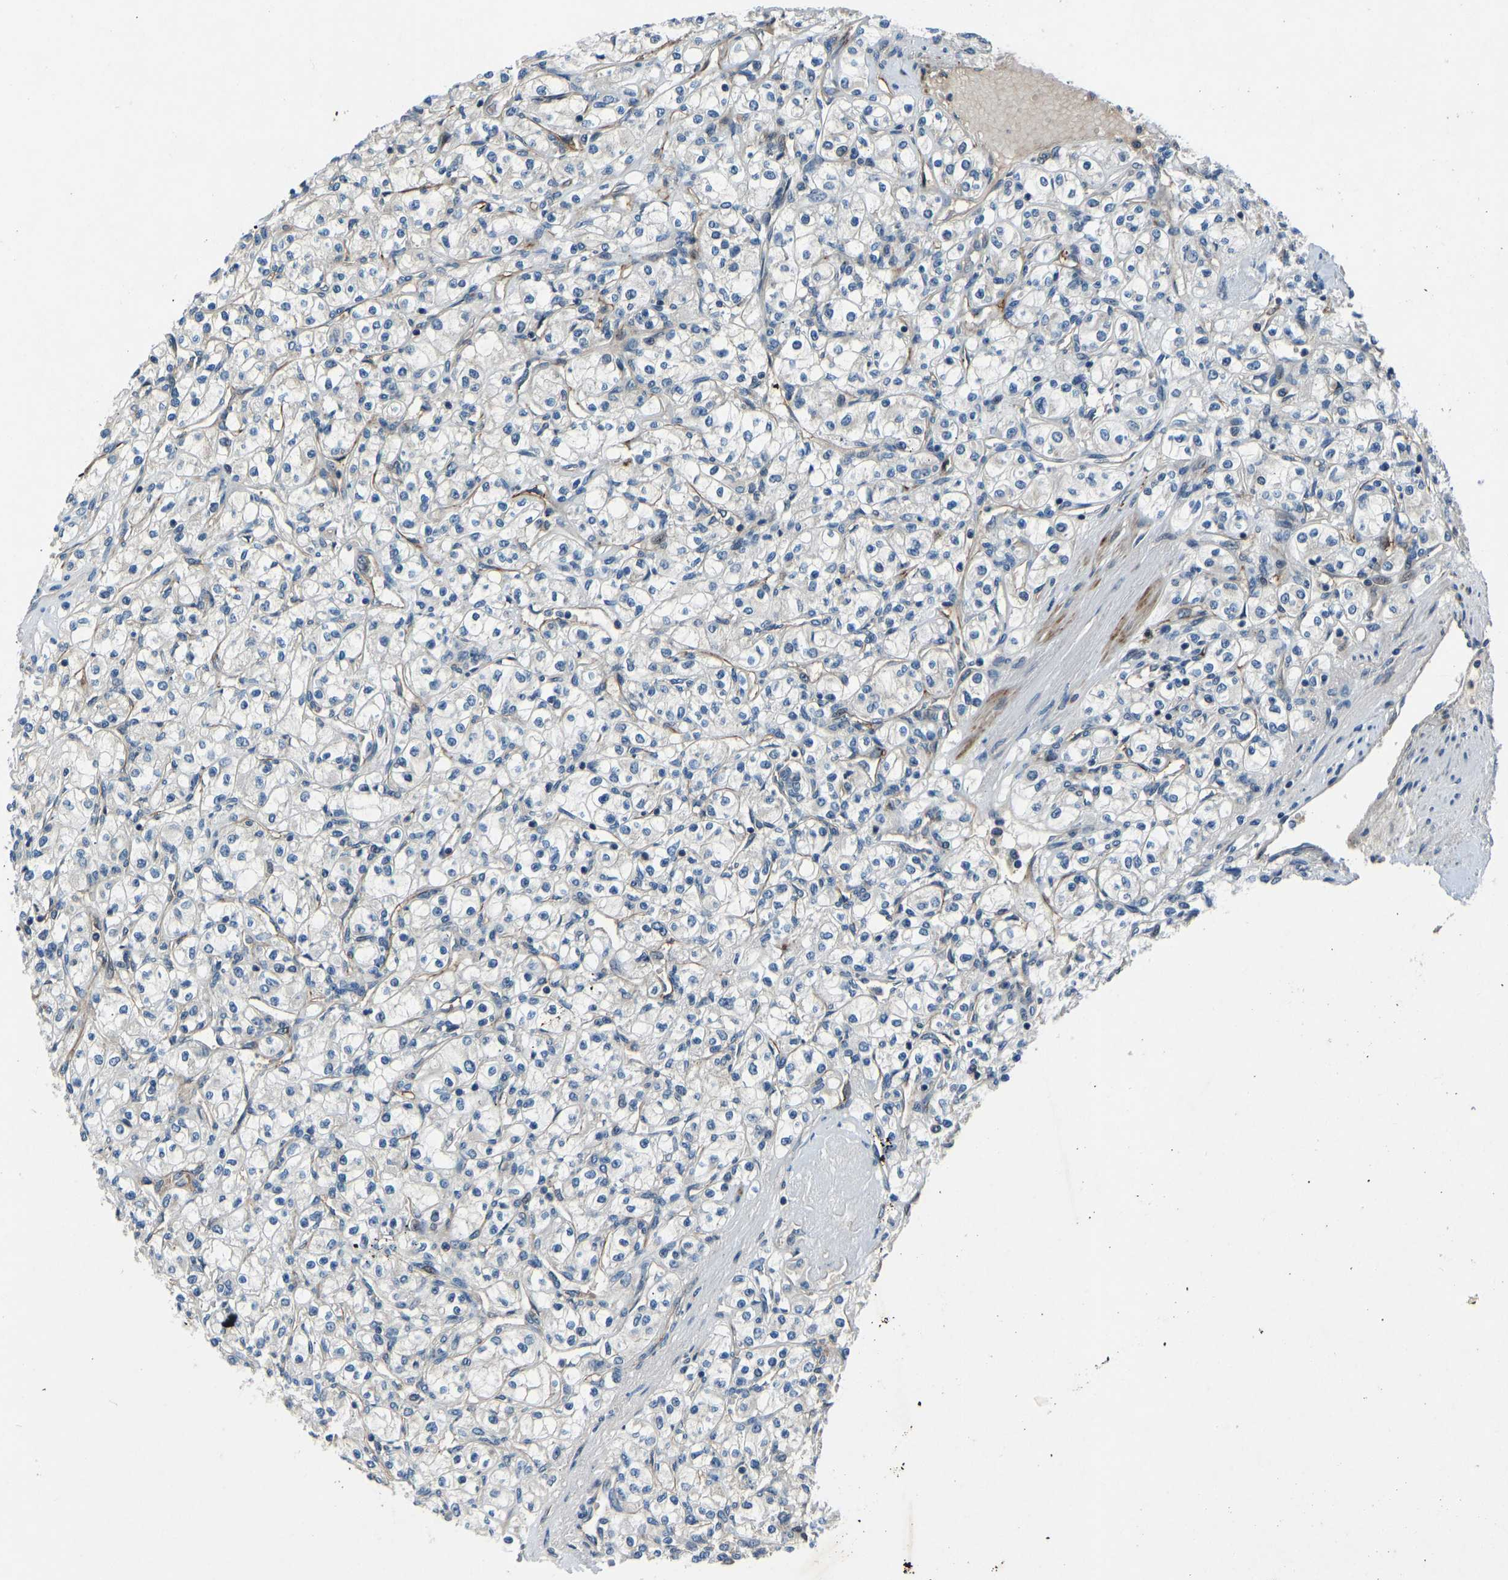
{"staining": {"intensity": "negative", "quantity": "none", "location": "none"}, "tissue": "renal cancer", "cell_type": "Tumor cells", "image_type": "cancer", "snomed": [{"axis": "morphology", "description": "Adenocarcinoma, NOS"}, {"axis": "topography", "description": "Kidney"}], "caption": "Renal cancer (adenocarcinoma) stained for a protein using immunohistochemistry (IHC) displays no expression tumor cells.", "gene": "RLIM", "patient": {"sex": "male", "age": 77}}